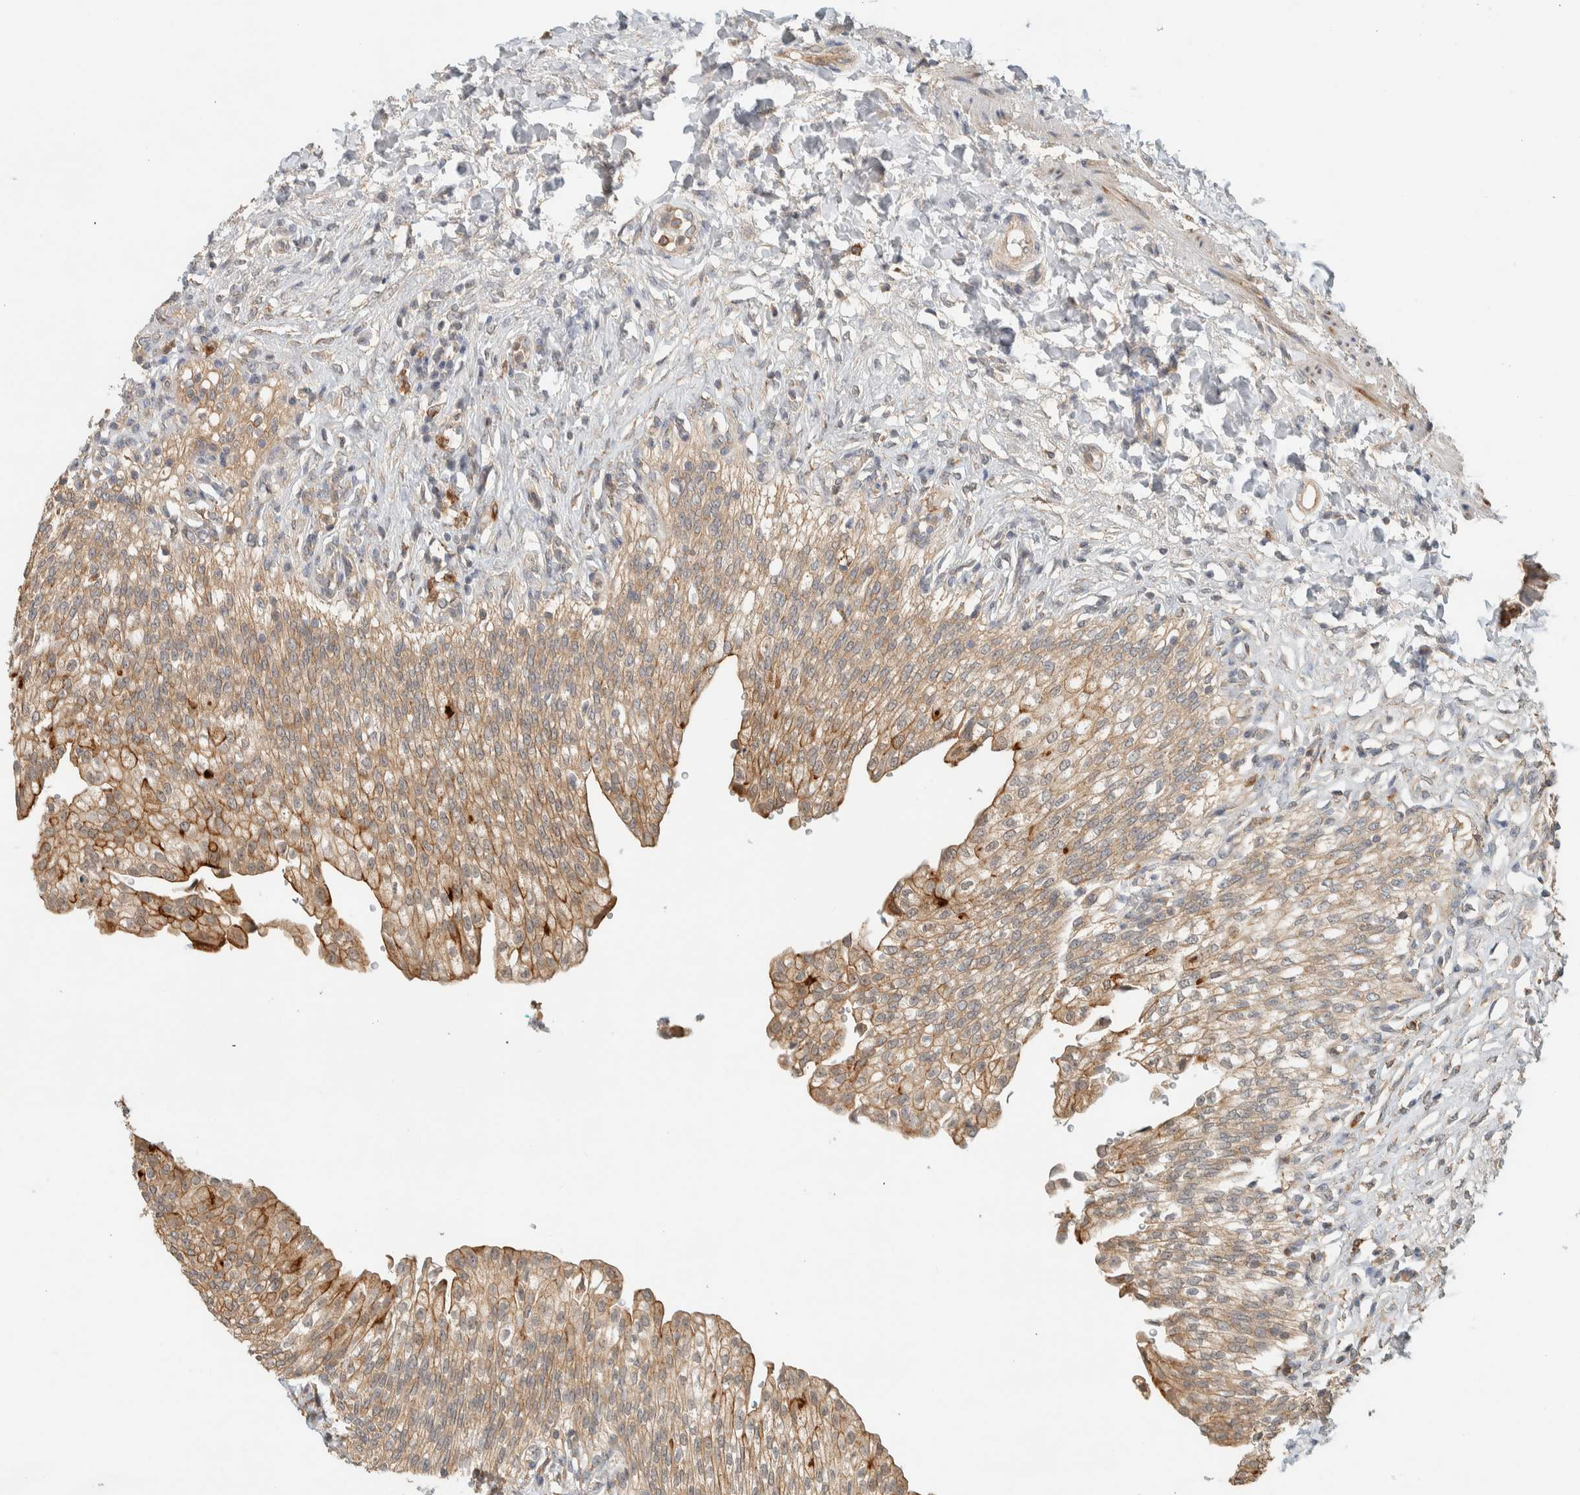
{"staining": {"intensity": "moderate", "quantity": ">75%", "location": "cytoplasmic/membranous"}, "tissue": "urinary bladder", "cell_type": "Urothelial cells", "image_type": "normal", "snomed": [{"axis": "morphology", "description": "Urothelial carcinoma, High grade"}, {"axis": "topography", "description": "Urinary bladder"}], "caption": "Moderate cytoplasmic/membranous protein expression is identified in about >75% of urothelial cells in urinary bladder. The staining was performed using DAB, with brown indicating positive protein expression. Nuclei are stained blue with hematoxylin.", "gene": "RAB11FIP1", "patient": {"sex": "male", "age": 46}}